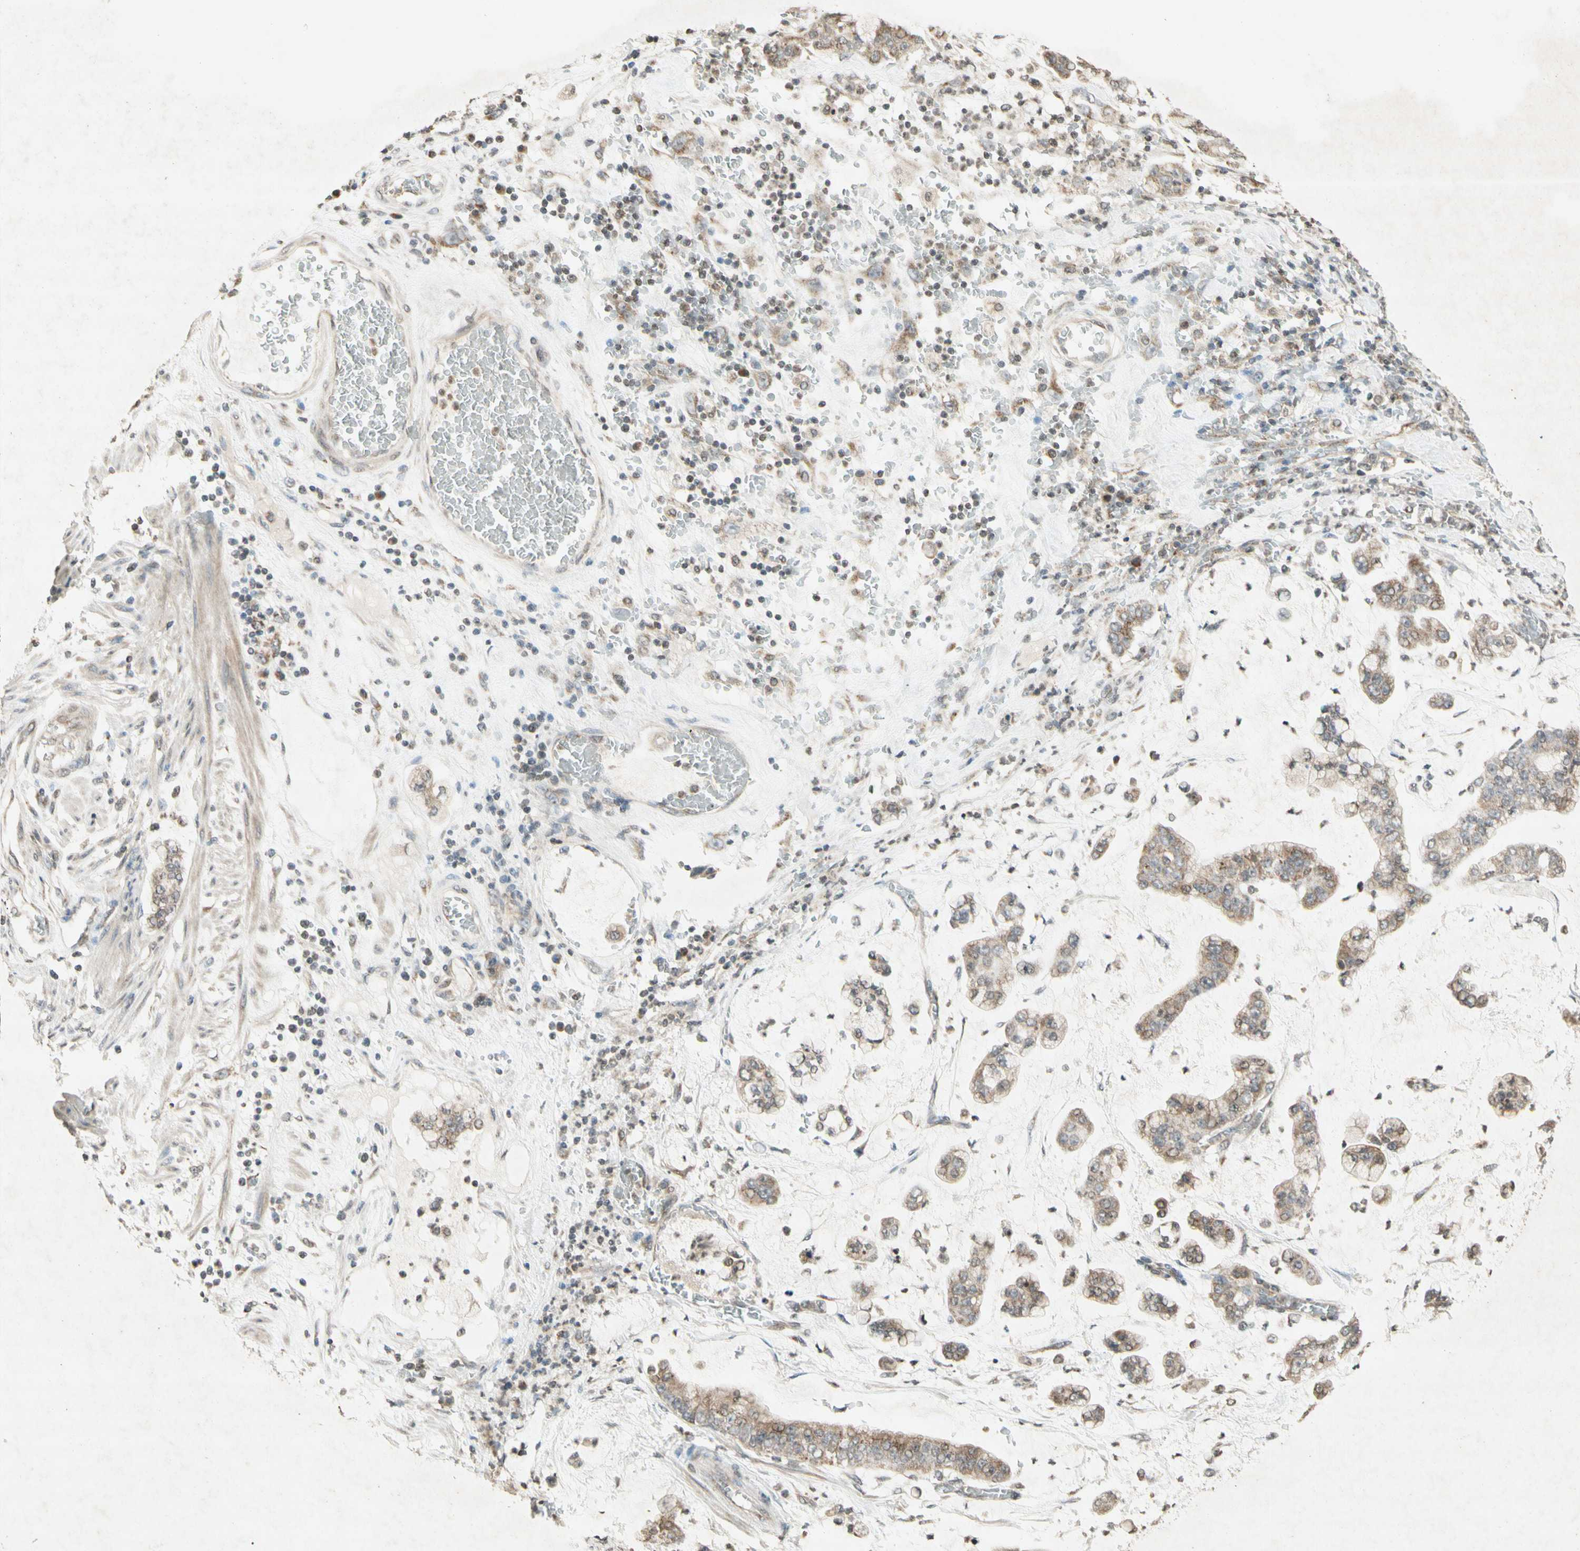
{"staining": {"intensity": "weak", "quantity": "25%-75%", "location": "cytoplasmic/membranous"}, "tissue": "stomach cancer", "cell_type": "Tumor cells", "image_type": "cancer", "snomed": [{"axis": "morphology", "description": "Normal tissue, NOS"}, {"axis": "morphology", "description": "Adenocarcinoma, NOS"}, {"axis": "topography", "description": "Stomach, upper"}, {"axis": "topography", "description": "Stomach"}], "caption": "Human adenocarcinoma (stomach) stained with a protein marker exhibits weak staining in tumor cells.", "gene": "CCNI", "patient": {"sex": "male", "age": 76}}